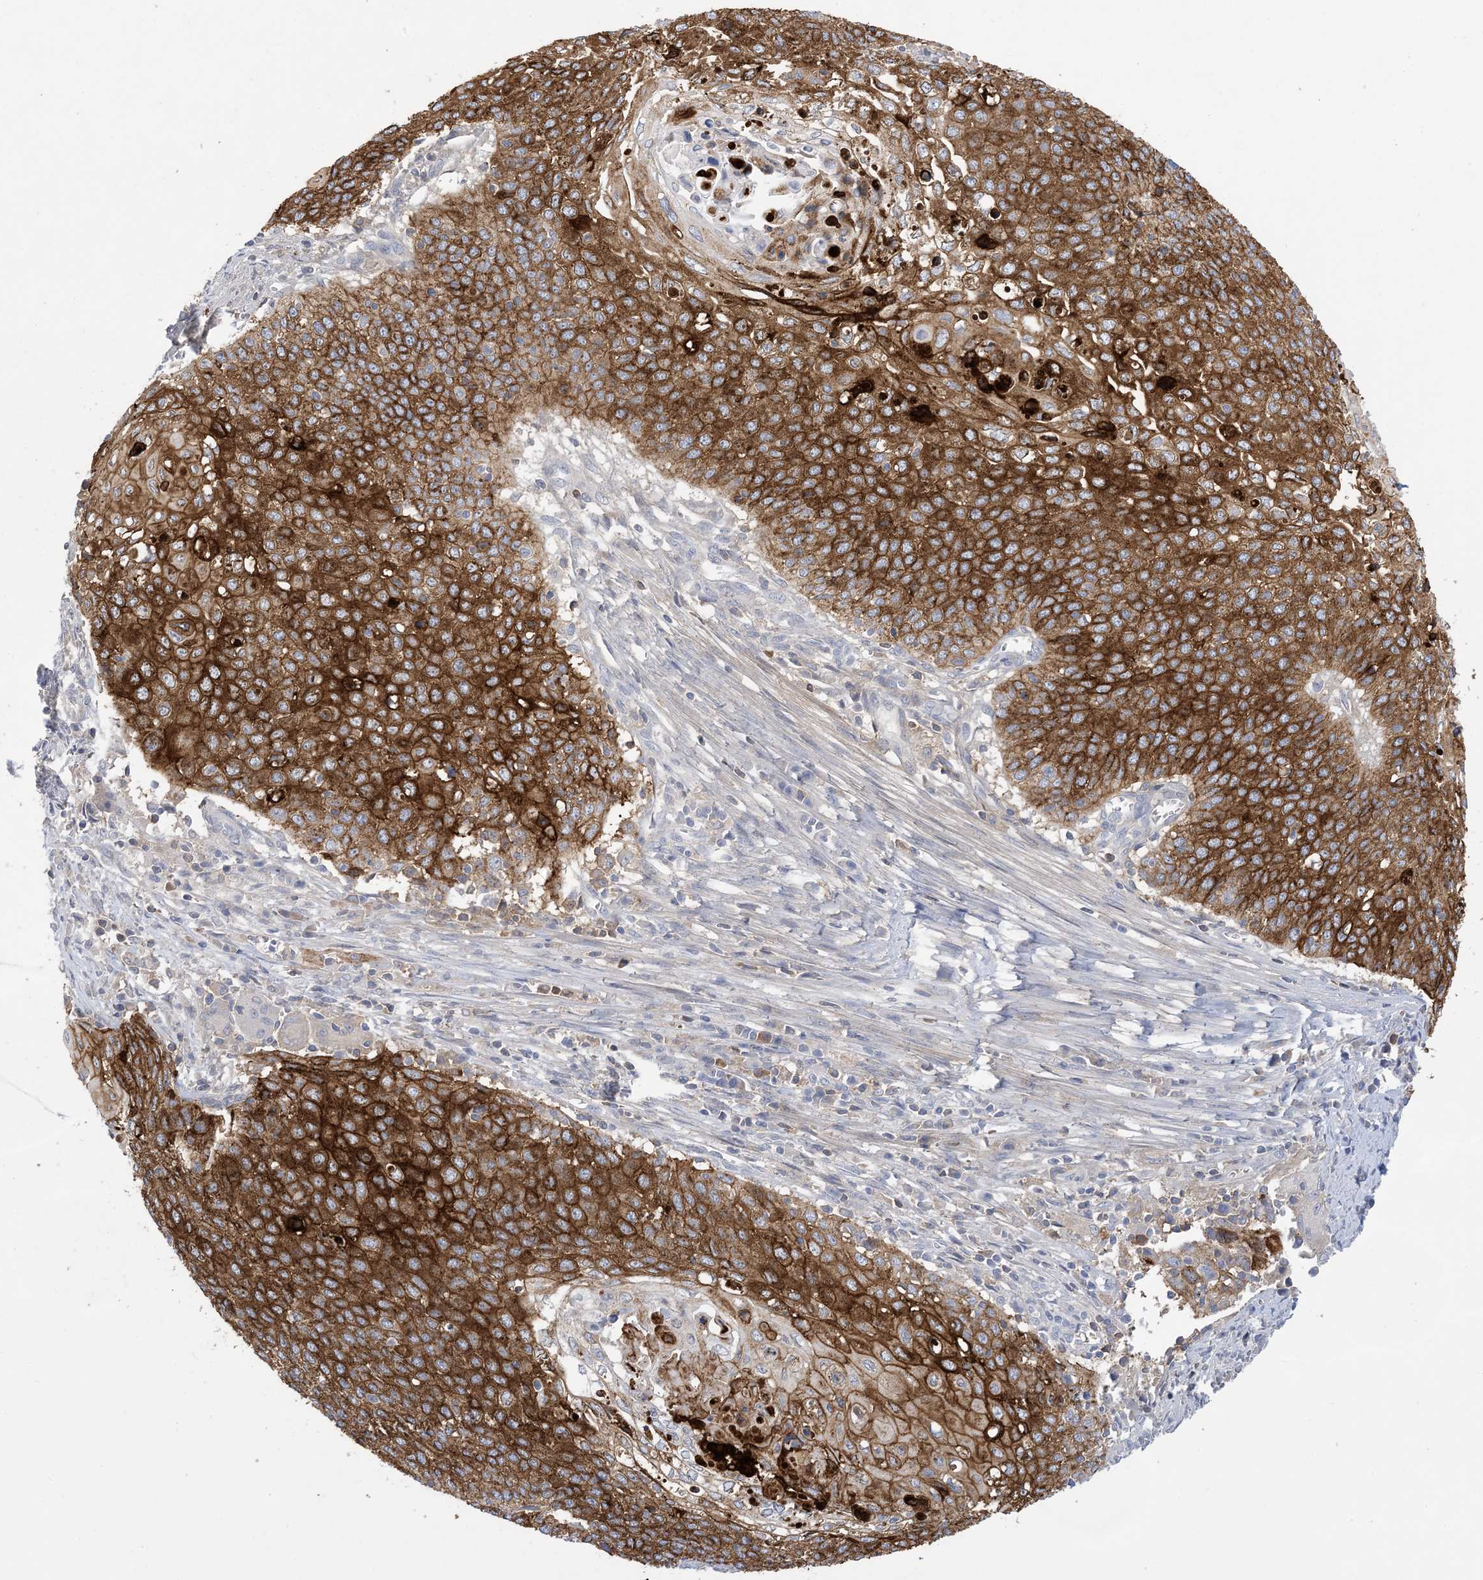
{"staining": {"intensity": "strong", "quantity": "25%-75%", "location": "cytoplasmic/membranous"}, "tissue": "cervical cancer", "cell_type": "Tumor cells", "image_type": "cancer", "snomed": [{"axis": "morphology", "description": "Squamous cell carcinoma, NOS"}, {"axis": "topography", "description": "Cervix"}], "caption": "IHC micrograph of neoplastic tissue: human cervical cancer (squamous cell carcinoma) stained using IHC shows high levels of strong protein expression localized specifically in the cytoplasmic/membranous of tumor cells, appearing as a cytoplasmic/membranous brown color.", "gene": "DSC3", "patient": {"sex": "female", "age": 39}}